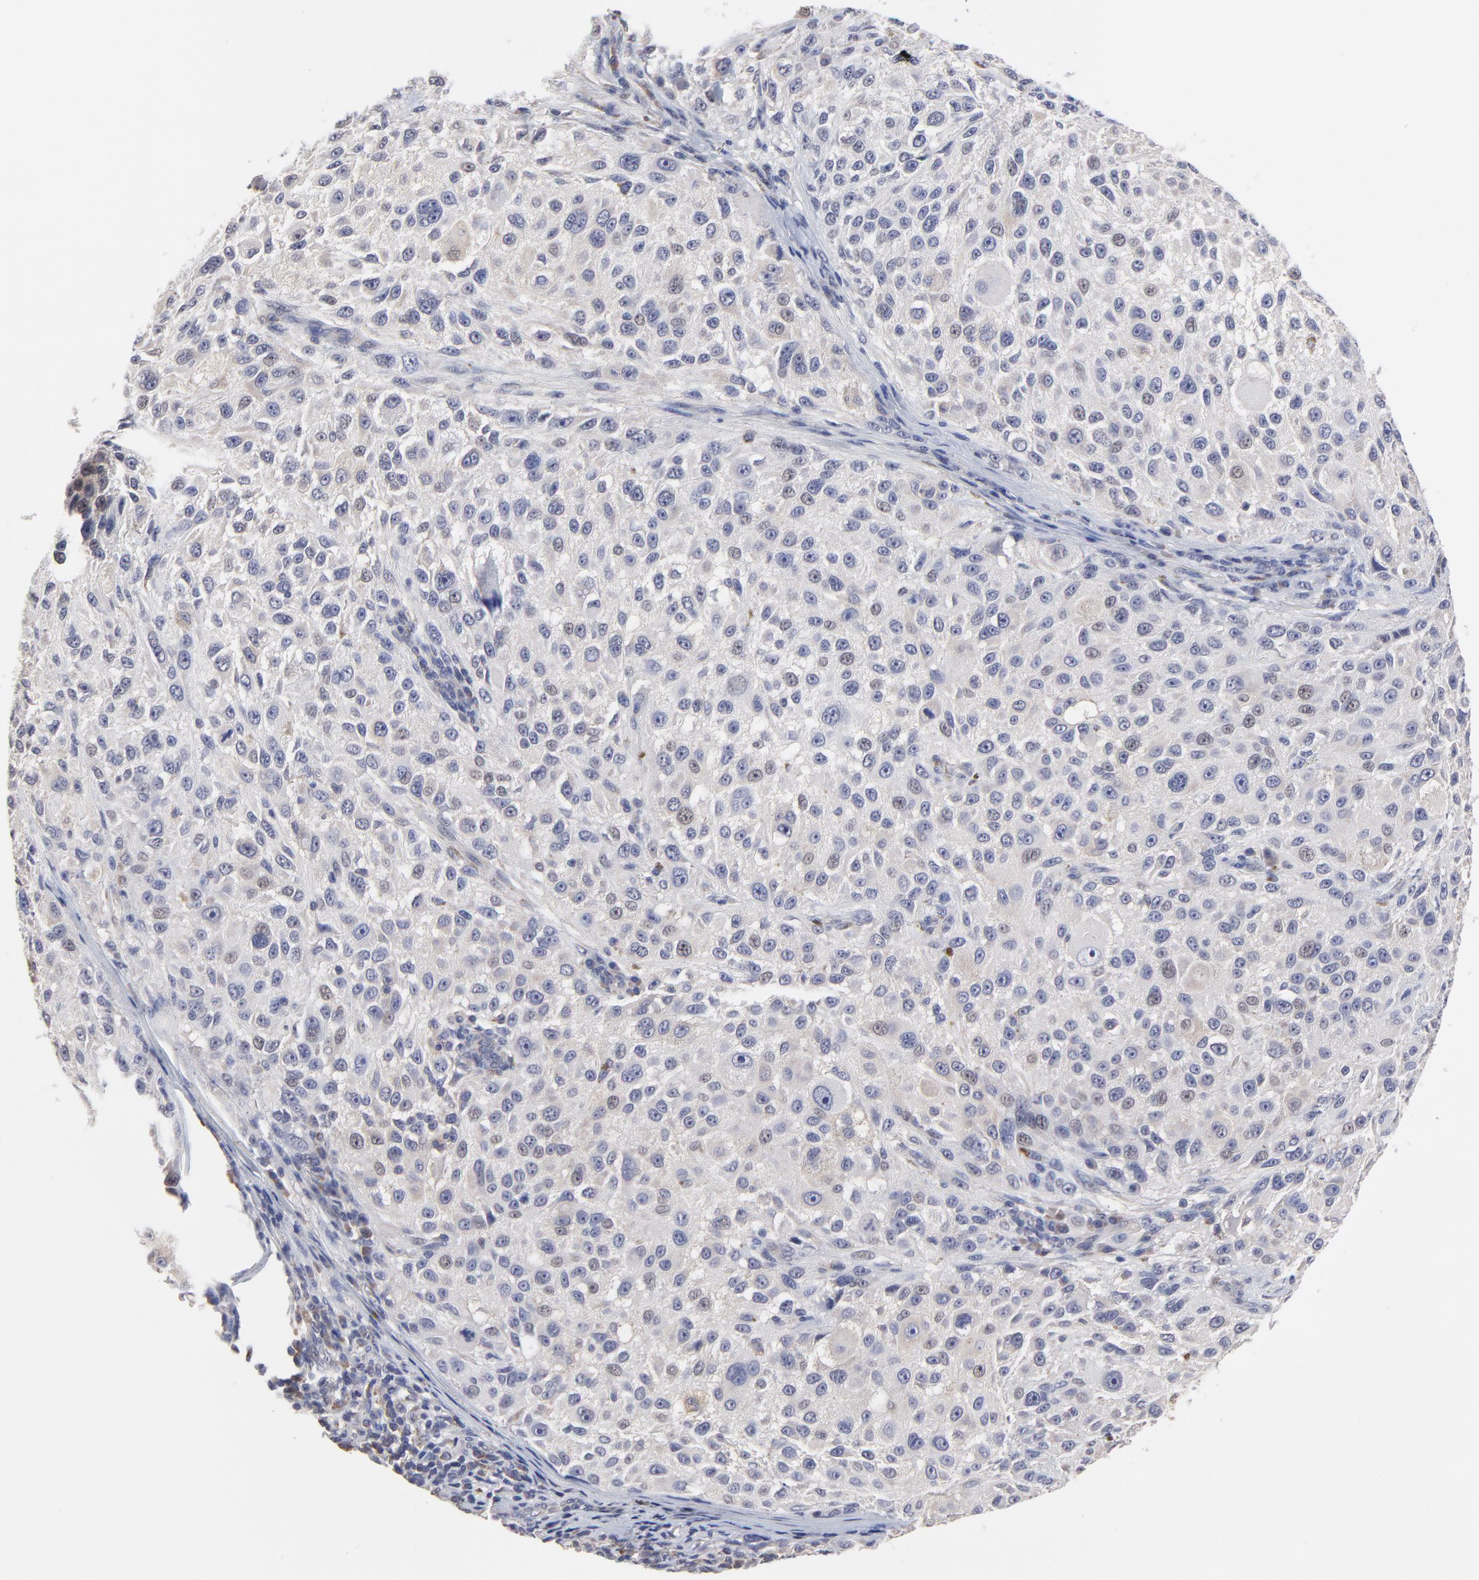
{"staining": {"intensity": "negative", "quantity": "none", "location": "none"}, "tissue": "melanoma", "cell_type": "Tumor cells", "image_type": "cancer", "snomed": [{"axis": "morphology", "description": "Necrosis, NOS"}, {"axis": "morphology", "description": "Malignant melanoma, NOS"}, {"axis": "topography", "description": "Skin"}], "caption": "This is an IHC micrograph of human melanoma. There is no positivity in tumor cells.", "gene": "CCT2", "patient": {"sex": "female", "age": 87}}